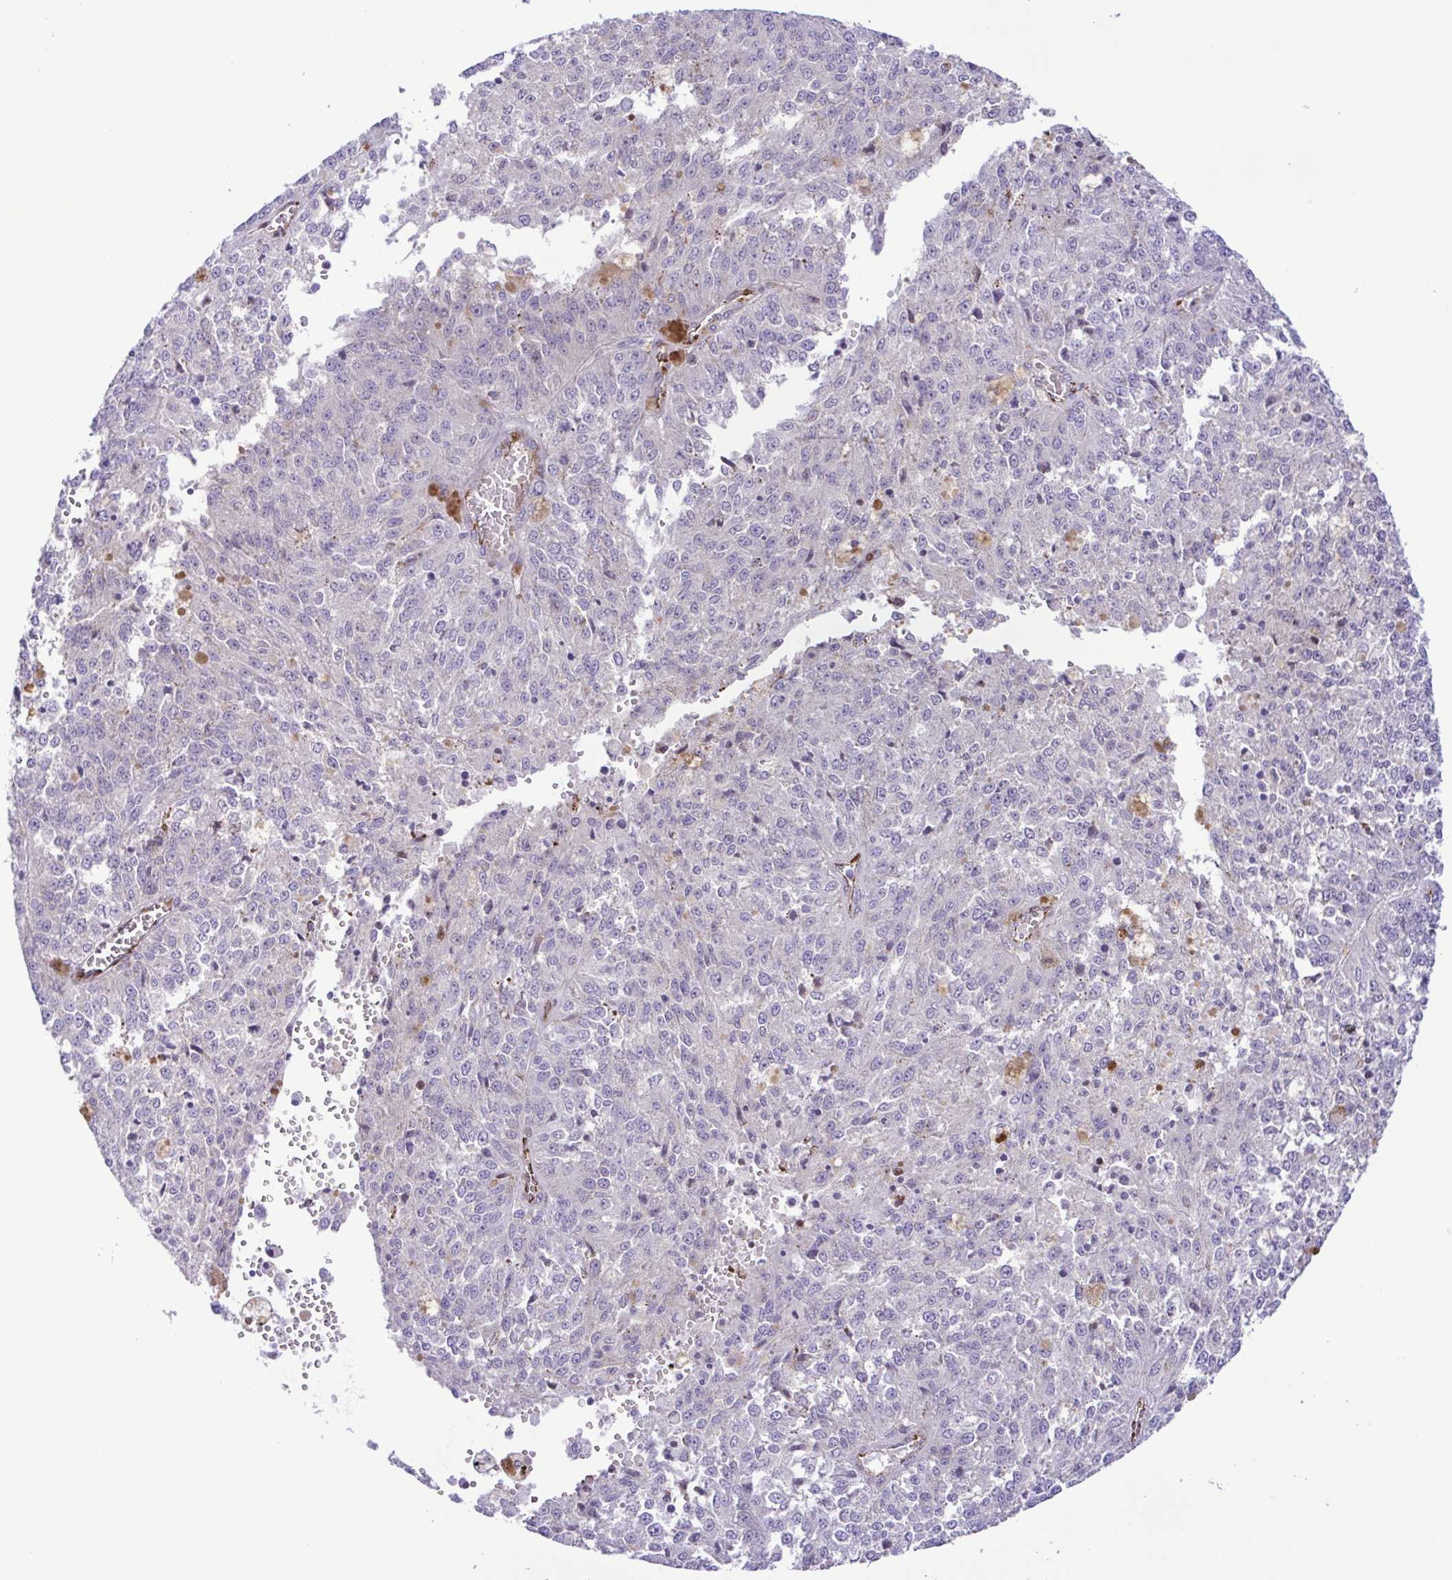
{"staining": {"intensity": "negative", "quantity": "none", "location": "none"}, "tissue": "melanoma", "cell_type": "Tumor cells", "image_type": "cancer", "snomed": [{"axis": "morphology", "description": "Malignant melanoma, Metastatic site"}, {"axis": "topography", "description": "Lymph node"}], "caption": "Tumor cells show no significant positivity in malignant melanoma (metastatic site). Nuclei are stained in blue.", "gene": "FLT1", "patient": {"sex": "female", "age": 64}}